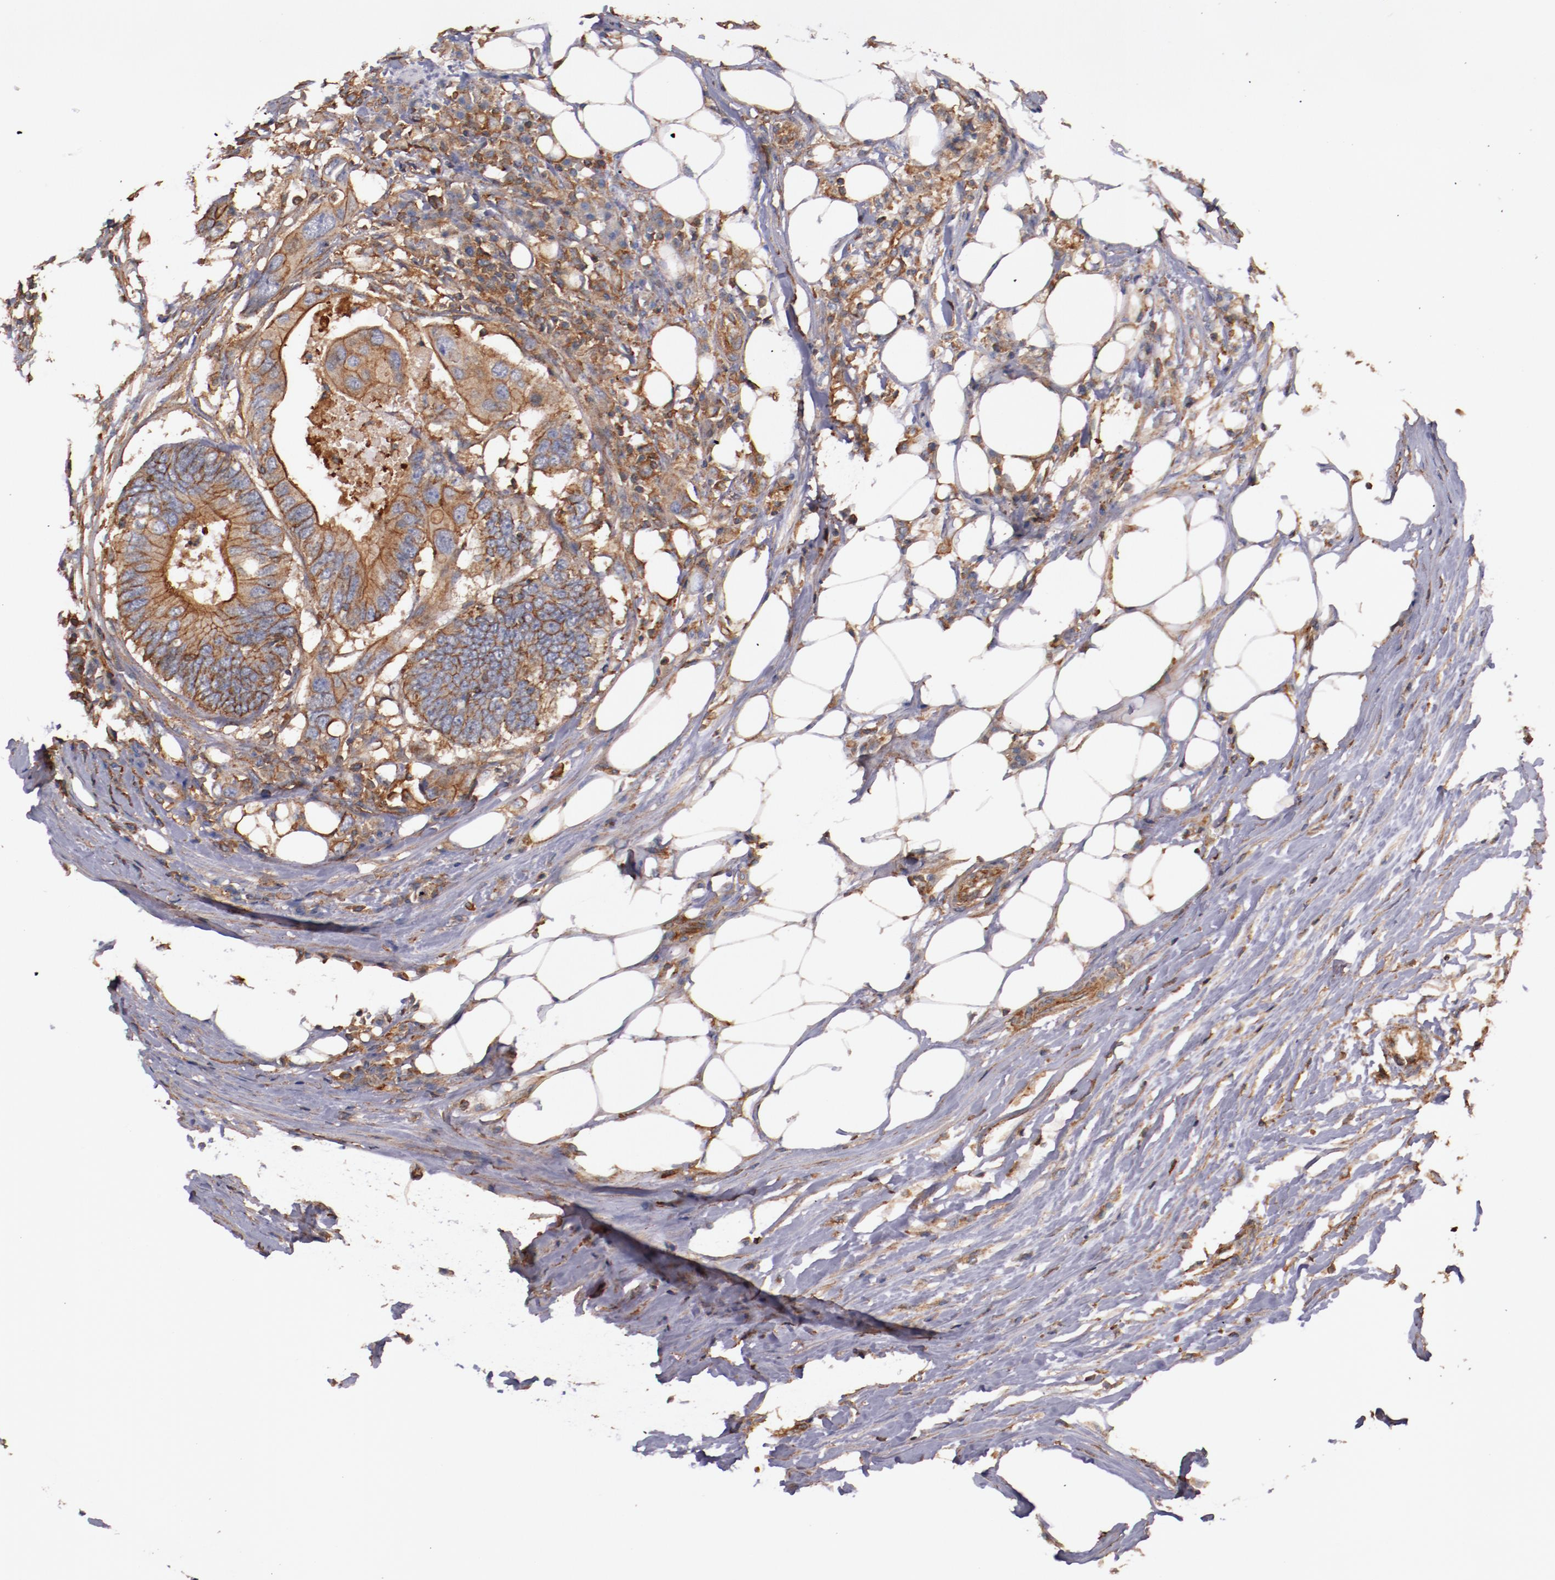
{"staining": {"intensity": "strong", "quantity": ">75%", "location": "cytoplasmic/membranous"}, "tissue": "colorectal cancer", "cell_type": "Tumor cells", "image_type": "cancer", "snomed": [{"axis": "morphology", "description": "Adenocarcinoma, NOS"}, {"axis": "topography", "description": "Colon"}], "caption": "Colorectal cancer (adenocarcinoma) stained with immunohistochemistry demonstrates strong cytoplasmic/membranous expression in approximately >75% of tumor cells. Immunohistochemistry (ihc) stains the protein in brown and the nuclei are stained blue.", "gene": "TMOD3", "patient": {"sex": "male", "age": 71}}